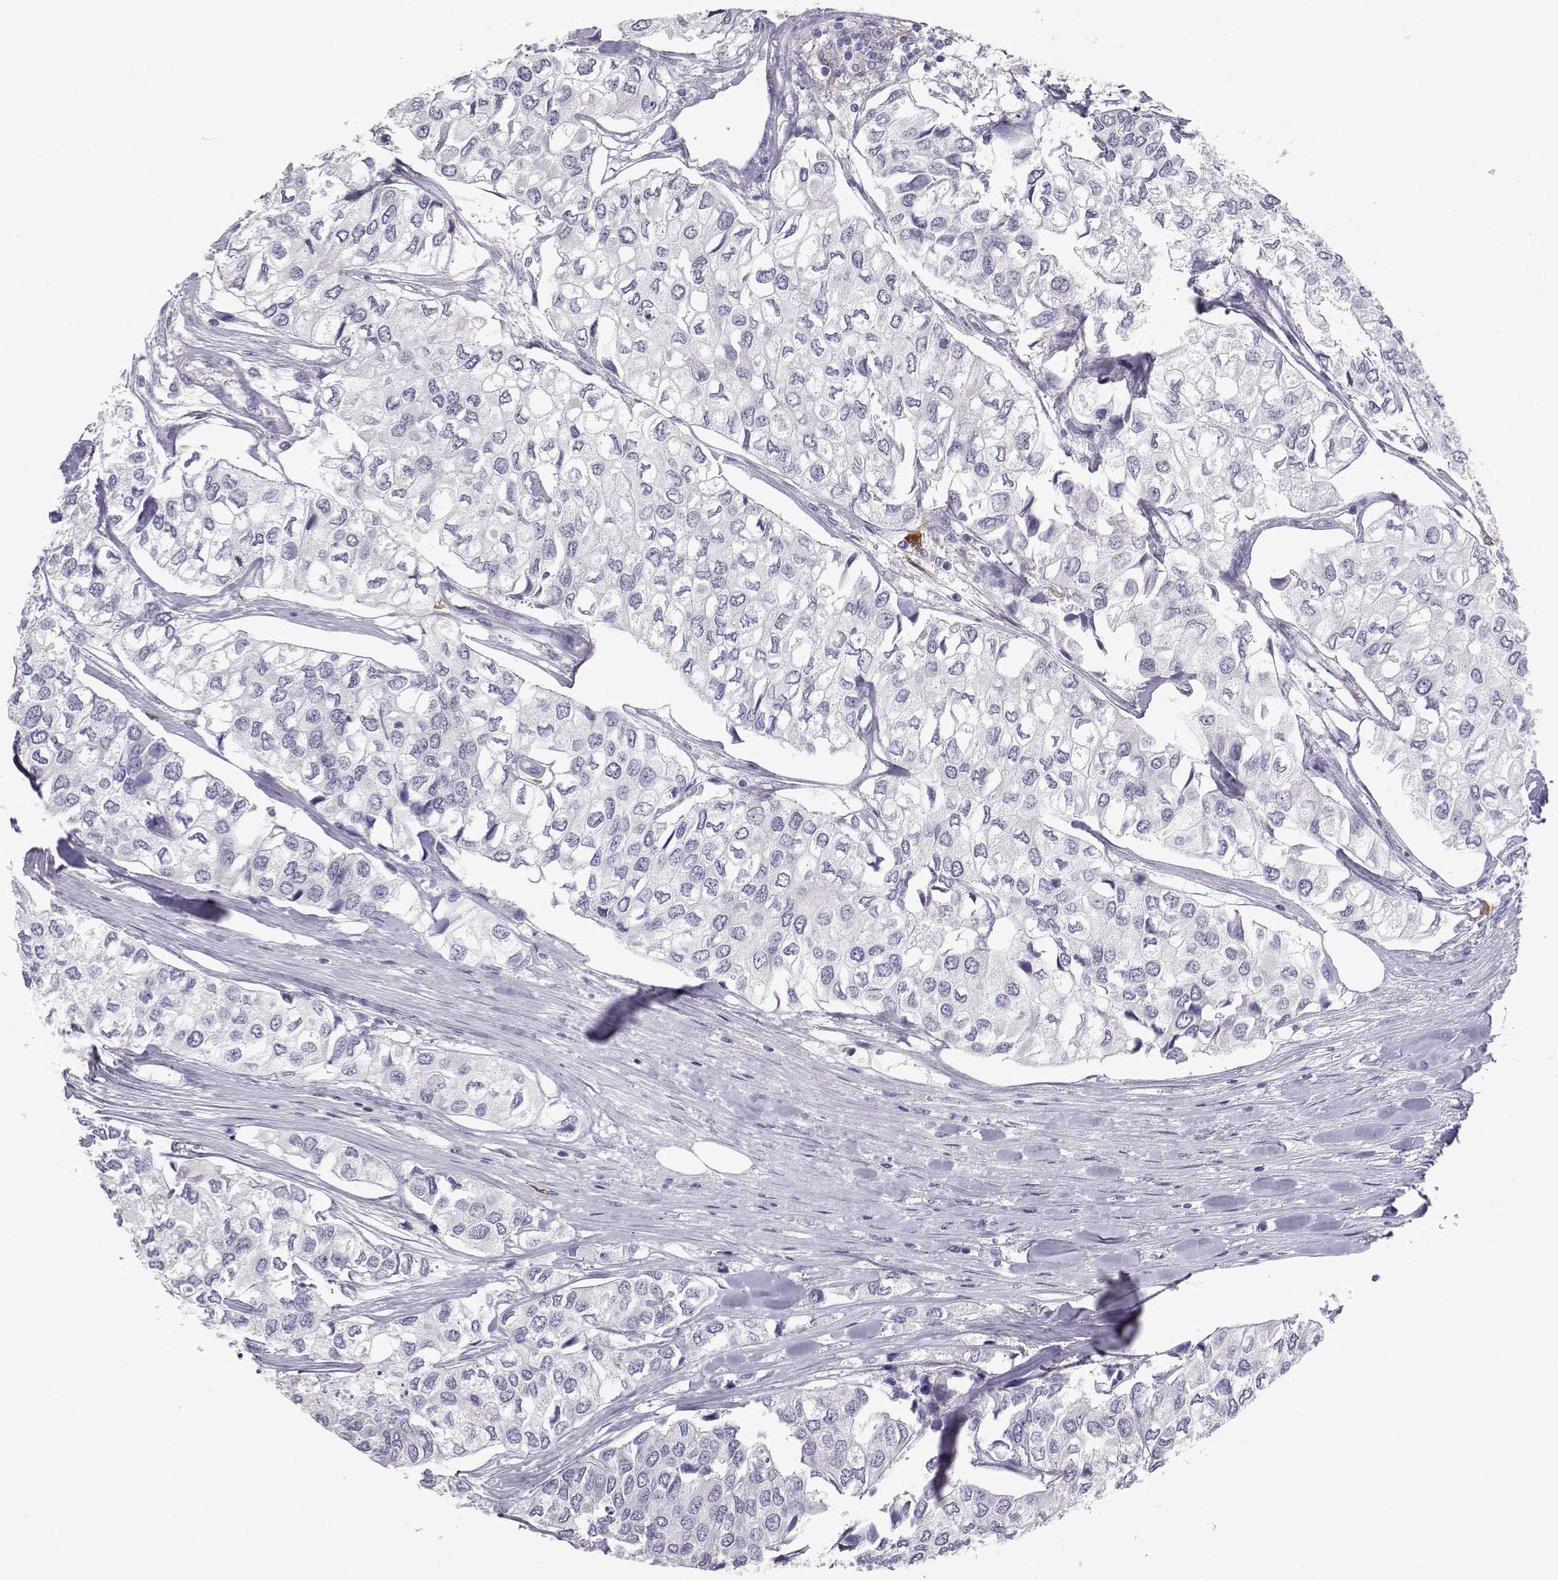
{"staining": {"intensity": "negative", "quantity": "none", "location": "none"}, "tissue": "urothelial cancer", "cell_type": "Tumor cells", "image_type": "cancer", "snomed": [{"axis": "morphology", "description": "Urothelial carcinoma, High grade"}, {"axis": "topography", "description": "Urinary bladder"}], "caption": "Immunohistochemical staining of human high-grade urothelial carcinoma exhibits no significant expression in tumor cells.", "gene": "ENDOU", "patient": {"sex": "male", "age": 73}}